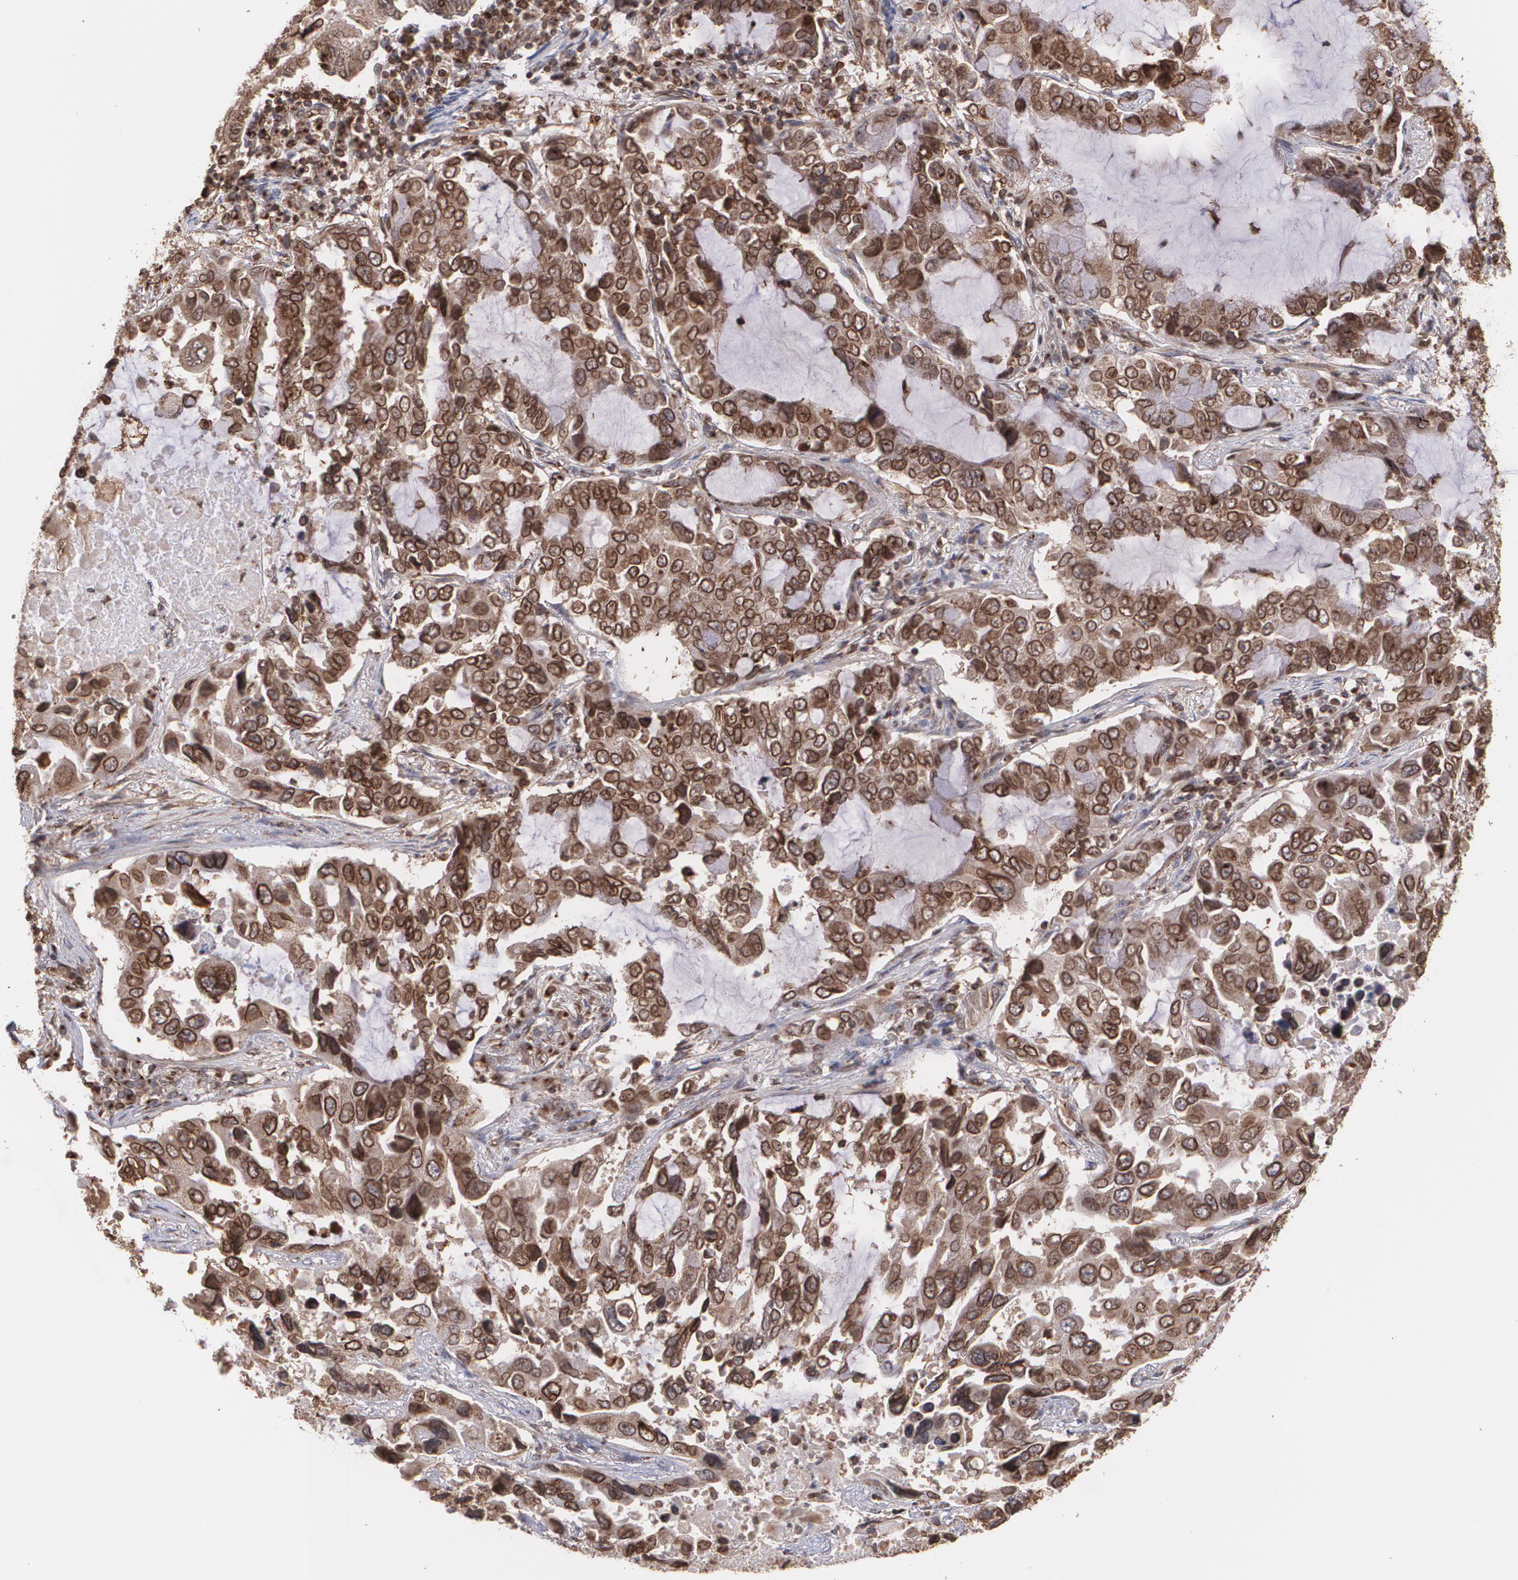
{"staining": {"intensity": "moderate", "quantity": ">75%", "location": "cytoplasmic/membranous"}, "tissue": "lung cancer", "cell_type": "Tumor cells", "image_type": "cancer", "snomed": [{"axis": "morphology", "description": "Adenocarcinoma, NOS"}, {"axis": "topography", "description": "Lung"}], "caption": "A photomicrograph showing moderate cytoplasmic/membranous positivity in about >75% of tumor cells in adenocarcinoma (lung), as visualized by brown immunohistochemical staining.", "gene": "TRIP11", "patient": {"sex": "male", "age": 64}}